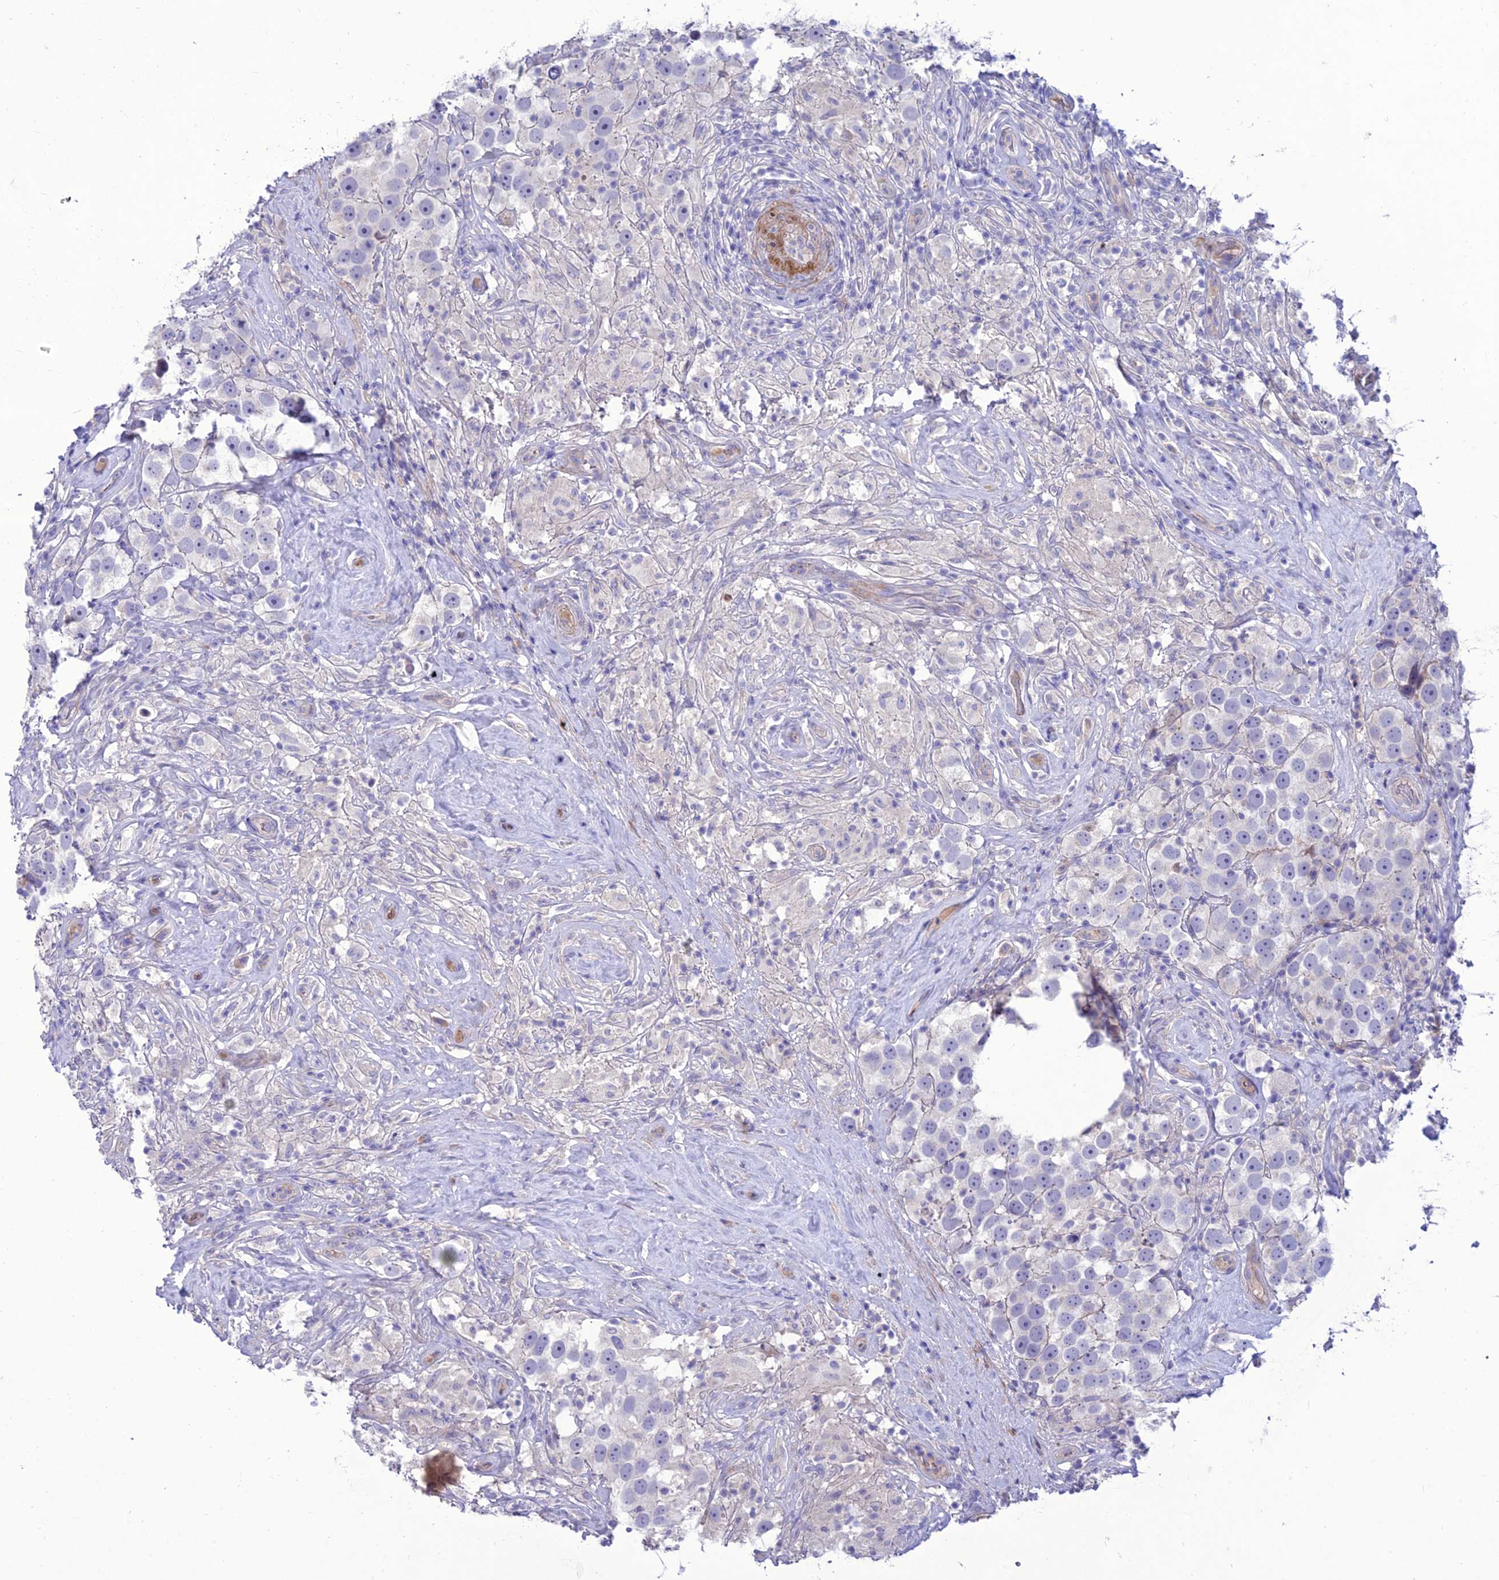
{"staining": {"intensity": "negative", "quantity": "none", "location": "none"}, "tissue": "testis cancer", "cell_type": "Tumor cells", "image_type": "cancer", "snomed": [{"axis": "morphology", "description": "Seminoma, NOS"}, {"axis": "topography", "description": "Testis"}], "caption": "The photomicrograph exhibits no staining of tumor cells in seminoma (testis).", "gene": "TEKT3", "patient": {"sex": "male", "age": 49}}